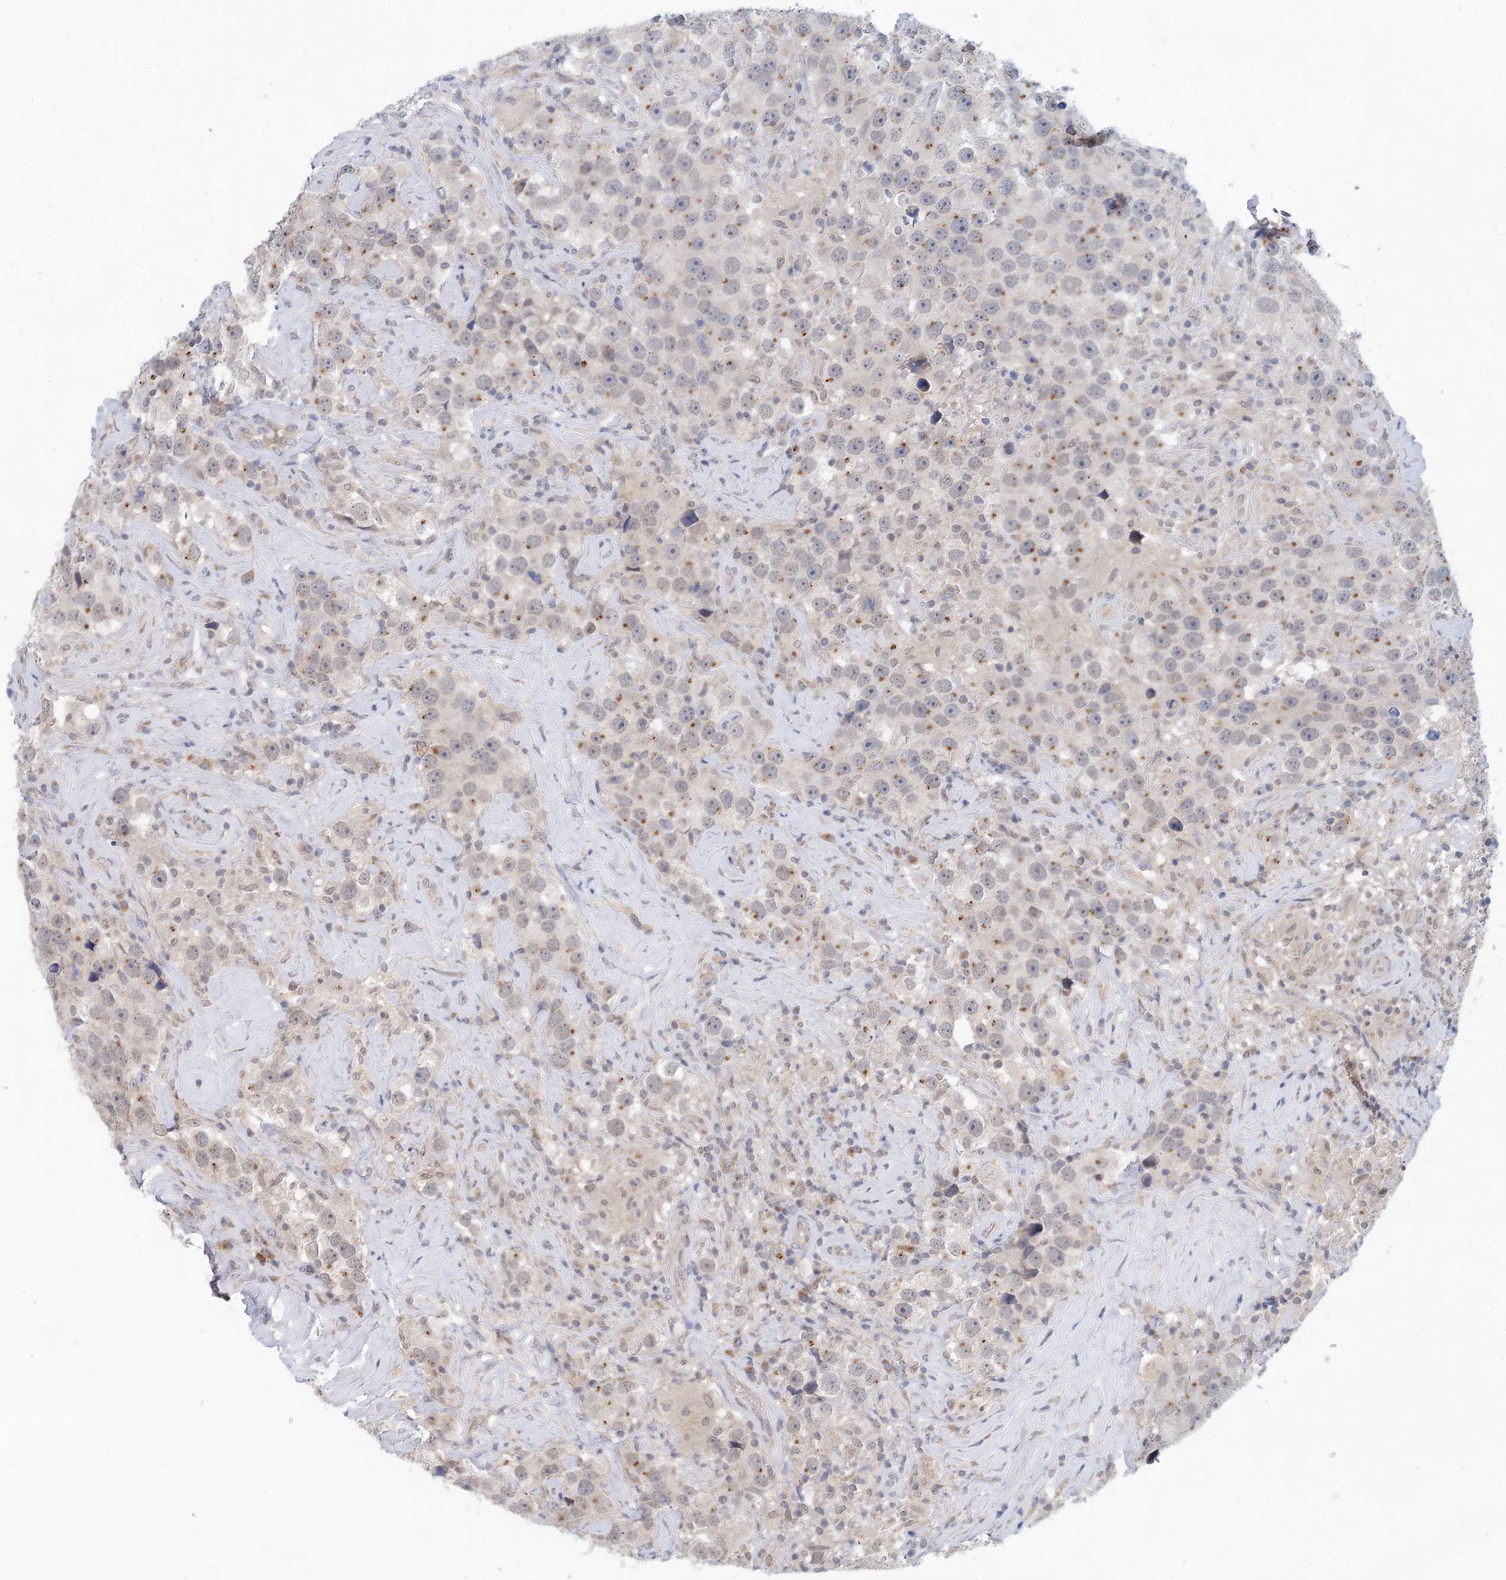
{"staining": {"intensity": "moderate", "quantity": "<25%", "location": "cytoplasmic/membranous"}, "tissue": "testis cancer", "cell_type": "Tumor cells", "image_type": "cancer", "snomed": [{"axis": "morphology", "description": "Seminoma, NOS"}, {"axis": "topography", "description": "Testis"}], "caption": "Testis cancer (seminoma) tissue demonstrates moderate cytoplasmic/membranous positivity in approximately <25% of tumor cells, visualized by immunohistochemistry. Using DAB (3,3'-diaminobenzidine) (brown) and hematoxylin (blue) stains, captured at high magnification using brightfield microscopy.", "gene": "BLTP1", "patient": {"sex": "male", "age": 49}}